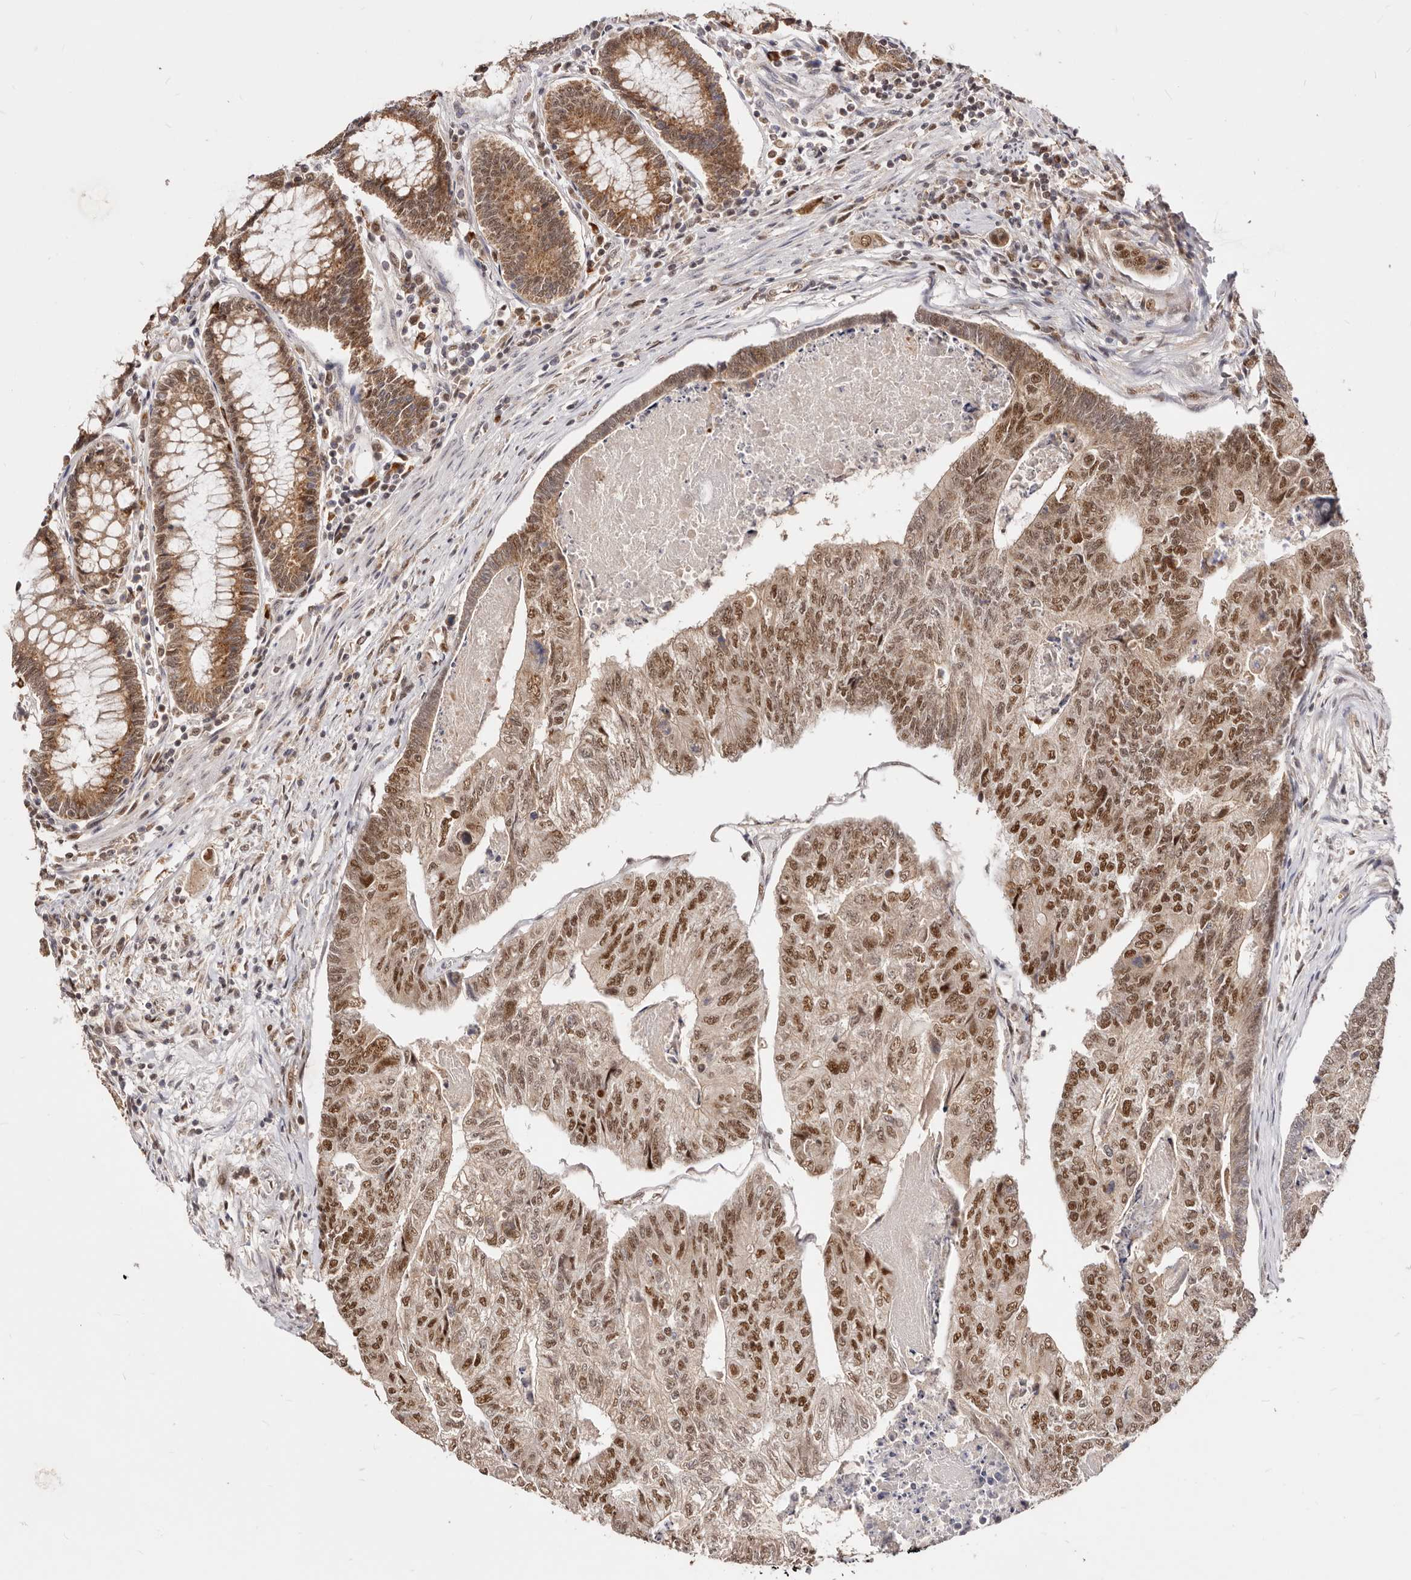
{"staining": {"intensity": "strong", "quantity": ">75%", "location": "cytoplasmic/membranous,nuclear"}, "tissue": "colorectal cancer", "cell_type": "Tumor cells", "image_type": "cancer", "snomed": [{"axis": "morphology", "description": "Adenocarcinoma, NOS"}, {"axis": "topography", "description": "Colon"}], "caption": "This micrograph reveals colorectal adenocarcinoma stained with immunohistochemistry to label a protein in brown. The cytoplasmic/membranous and nuclear of tumor cells show strong positivity for the protein. Nuclei are counter-stained blue.", "gene": "SEC14L1", "patient": {"sex": "female", "age": 67}}